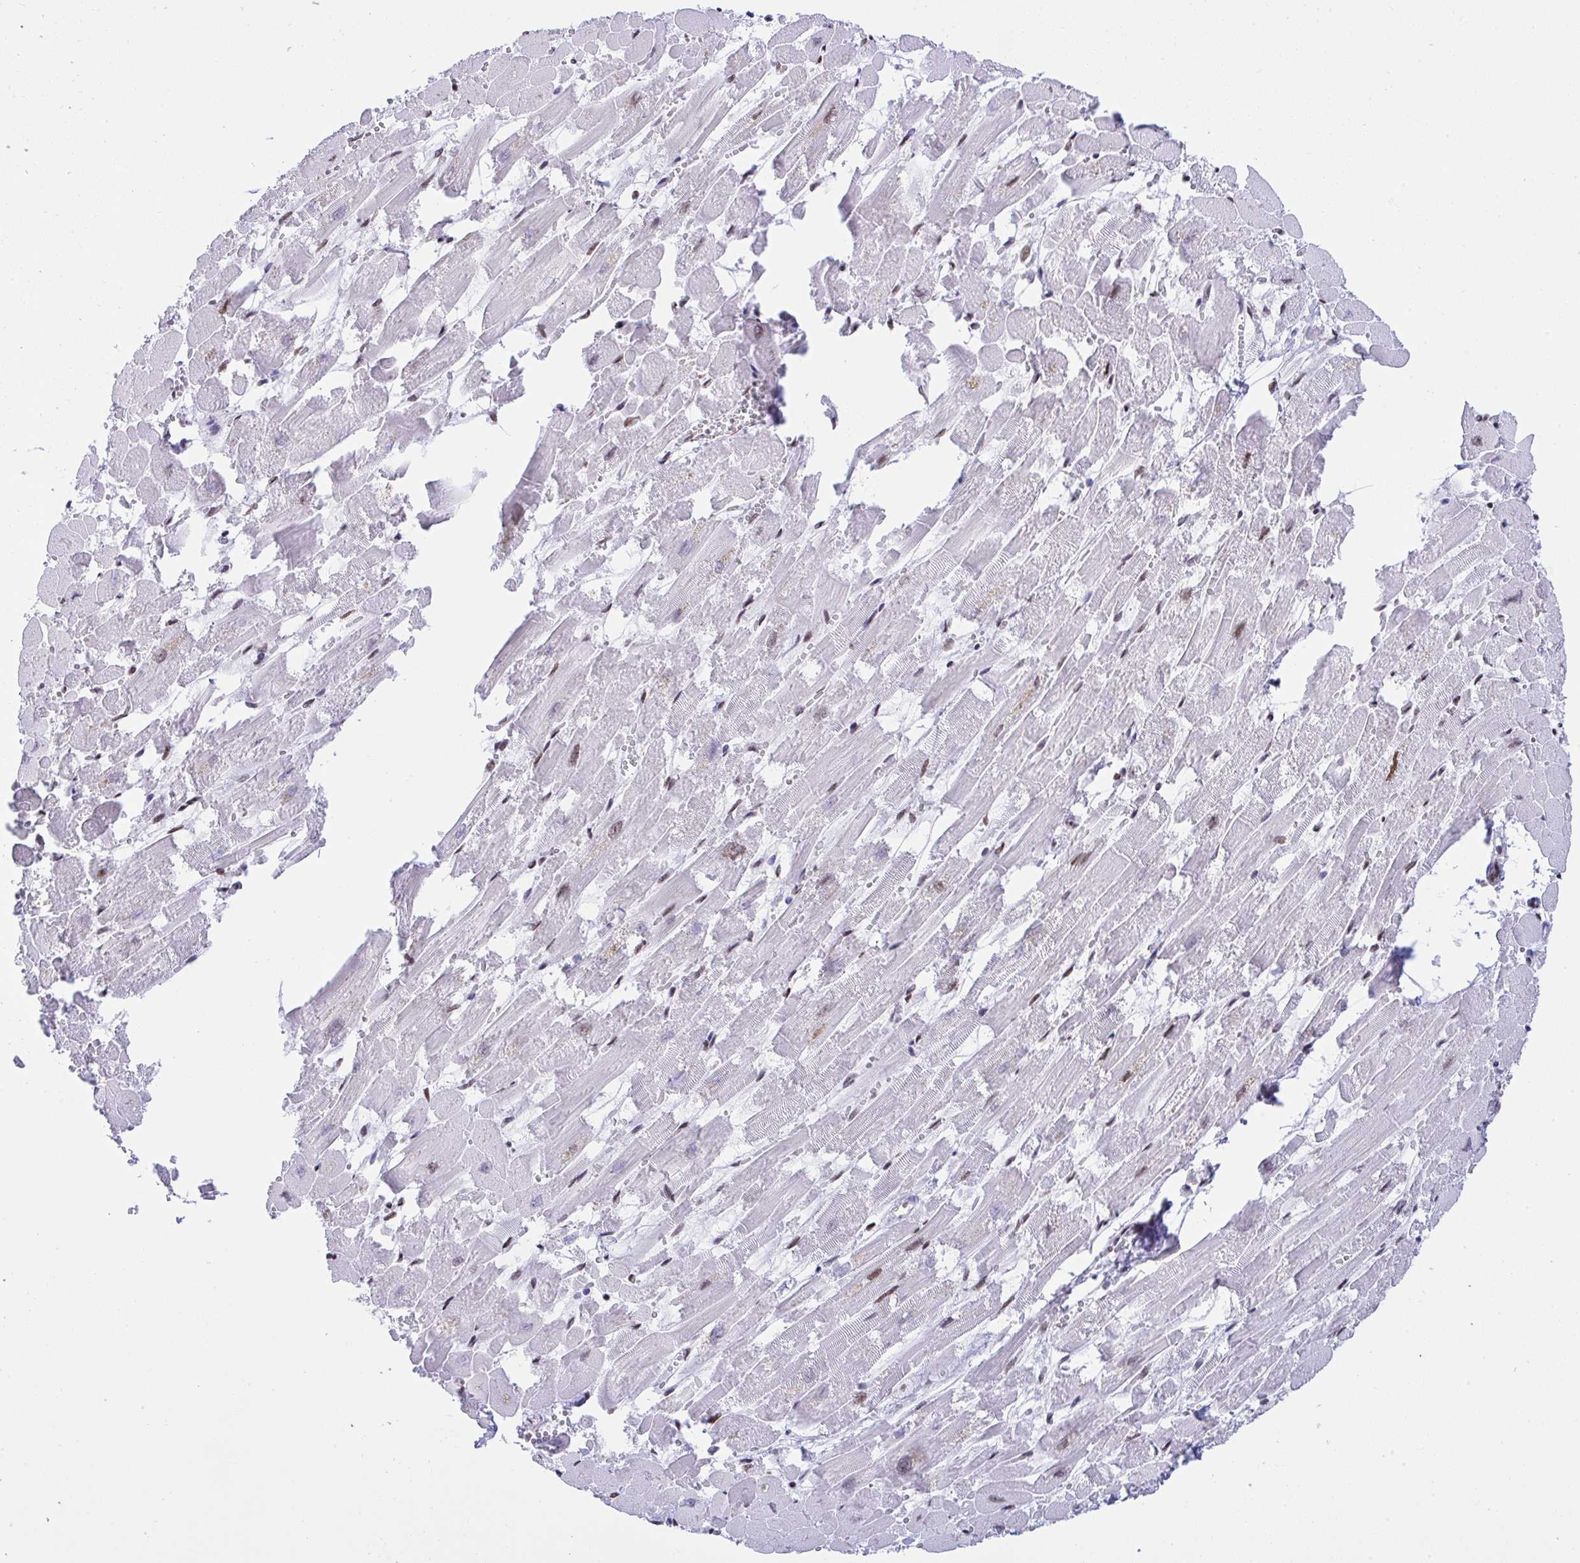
{"staining": {"intensity": "strong", "quantity": "25%-75%", "location": "nuclear"}, "tissue": "heart muscle", "cell_type": "Cardiomyocytes", "image_type": "normal", "snomed": [{"axis": "morphology", "description": "Normal tissue, NOS"}, {"axis": "topography", "description": "Heart"}], "caption": "This is a histology image of immunohistochemistry staining of normal heart muscle, which shows strong expression in the nuclear of cardiomyocytes.", "gene": "DDX52", "patient": {"sex": "female", "age": 52}}